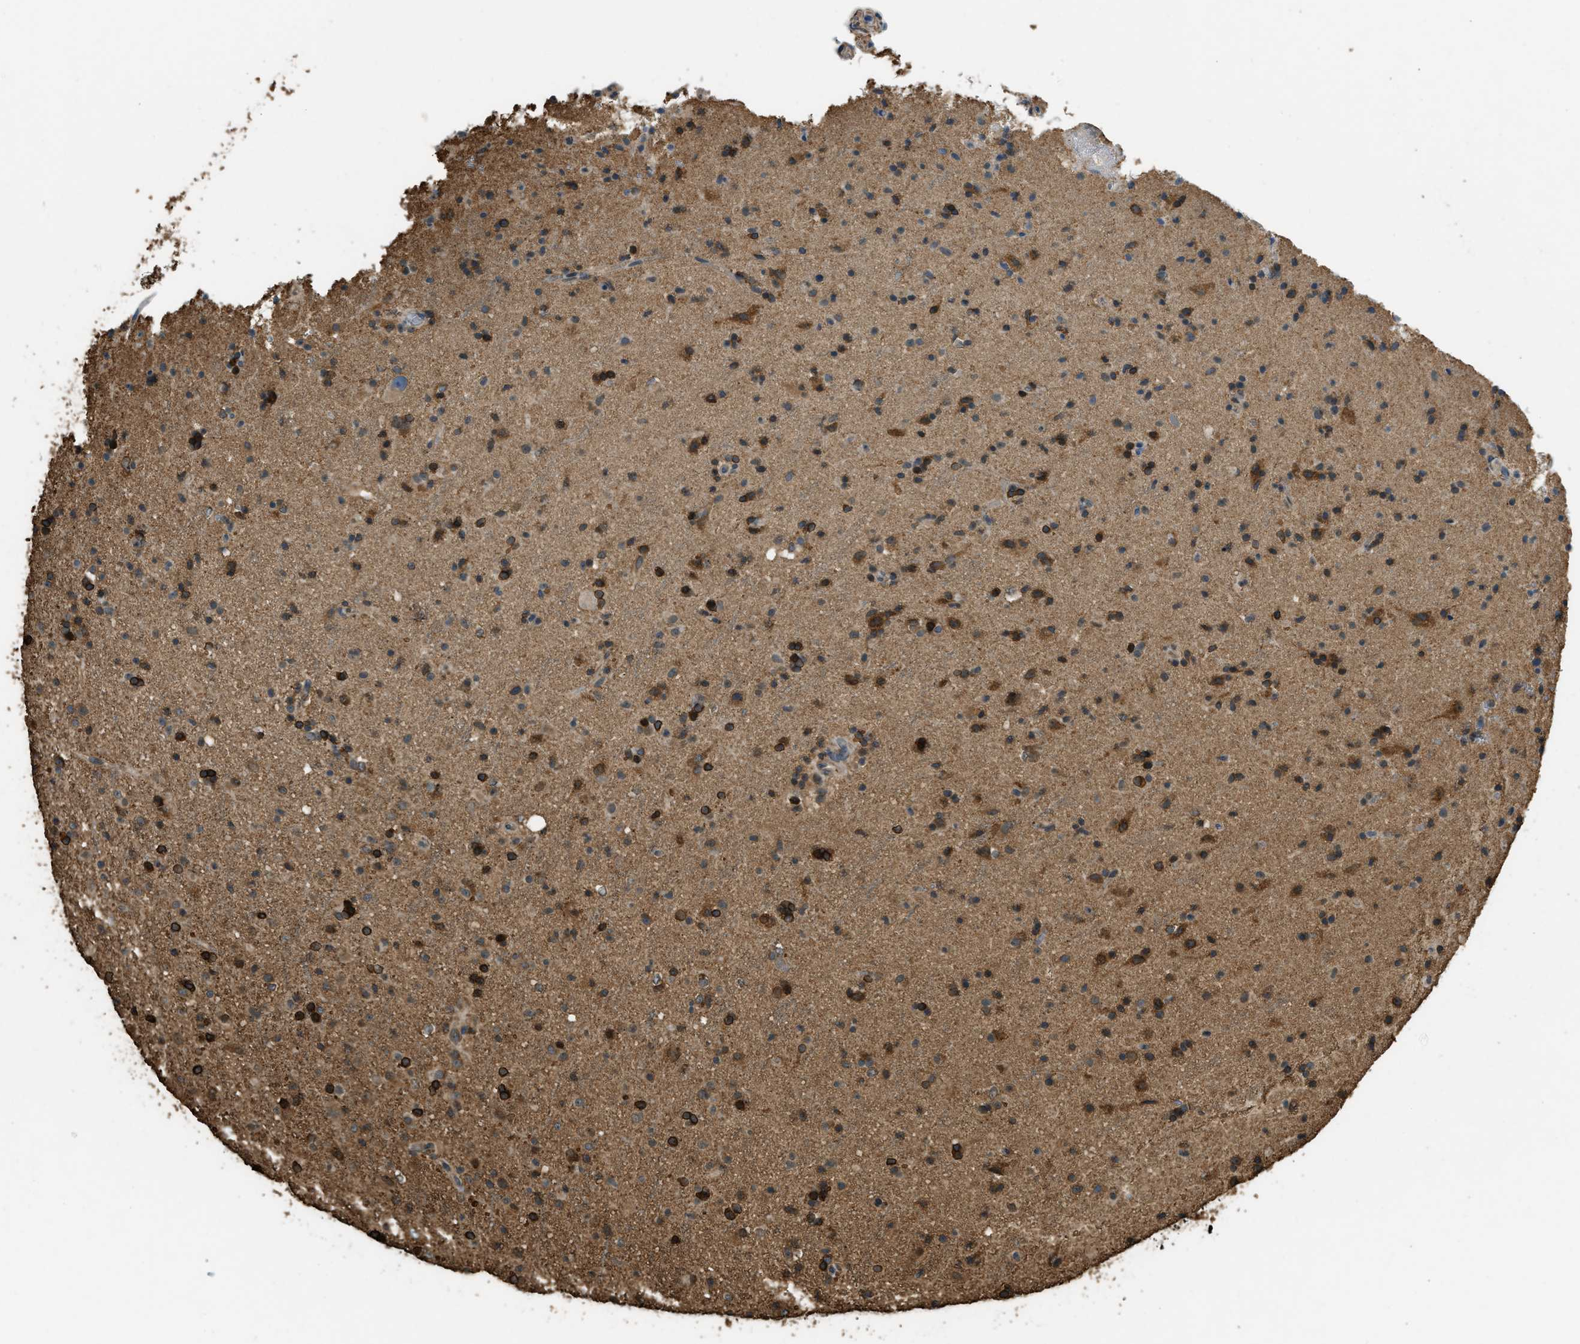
{"staining": {"intensity": "strong", "quantity": ">75%", "location": "cytoplasmic/membranous"}, "tissue": "glioma", "cell_type": "Tumor cells", "image_type": "cancer", "snomed": [{"axis": "morphology", "description": "Glioma, malignant, Low grade"}, {"axis": "topography", "description": "Brain"}], "caption": "Immunohistochemistry (IHC) micrograph of neoplastic tissue: malignant low-grade glioma stained using immunohistochemistry demonstrates high levels of strong protein expression localized specifically in the cytoplasmic/membranous of tumor cells, appearing as a cytoplasmic/membranous brown color.", "gene": "OS9", "patient": {"sex": "male", "age": 65}}